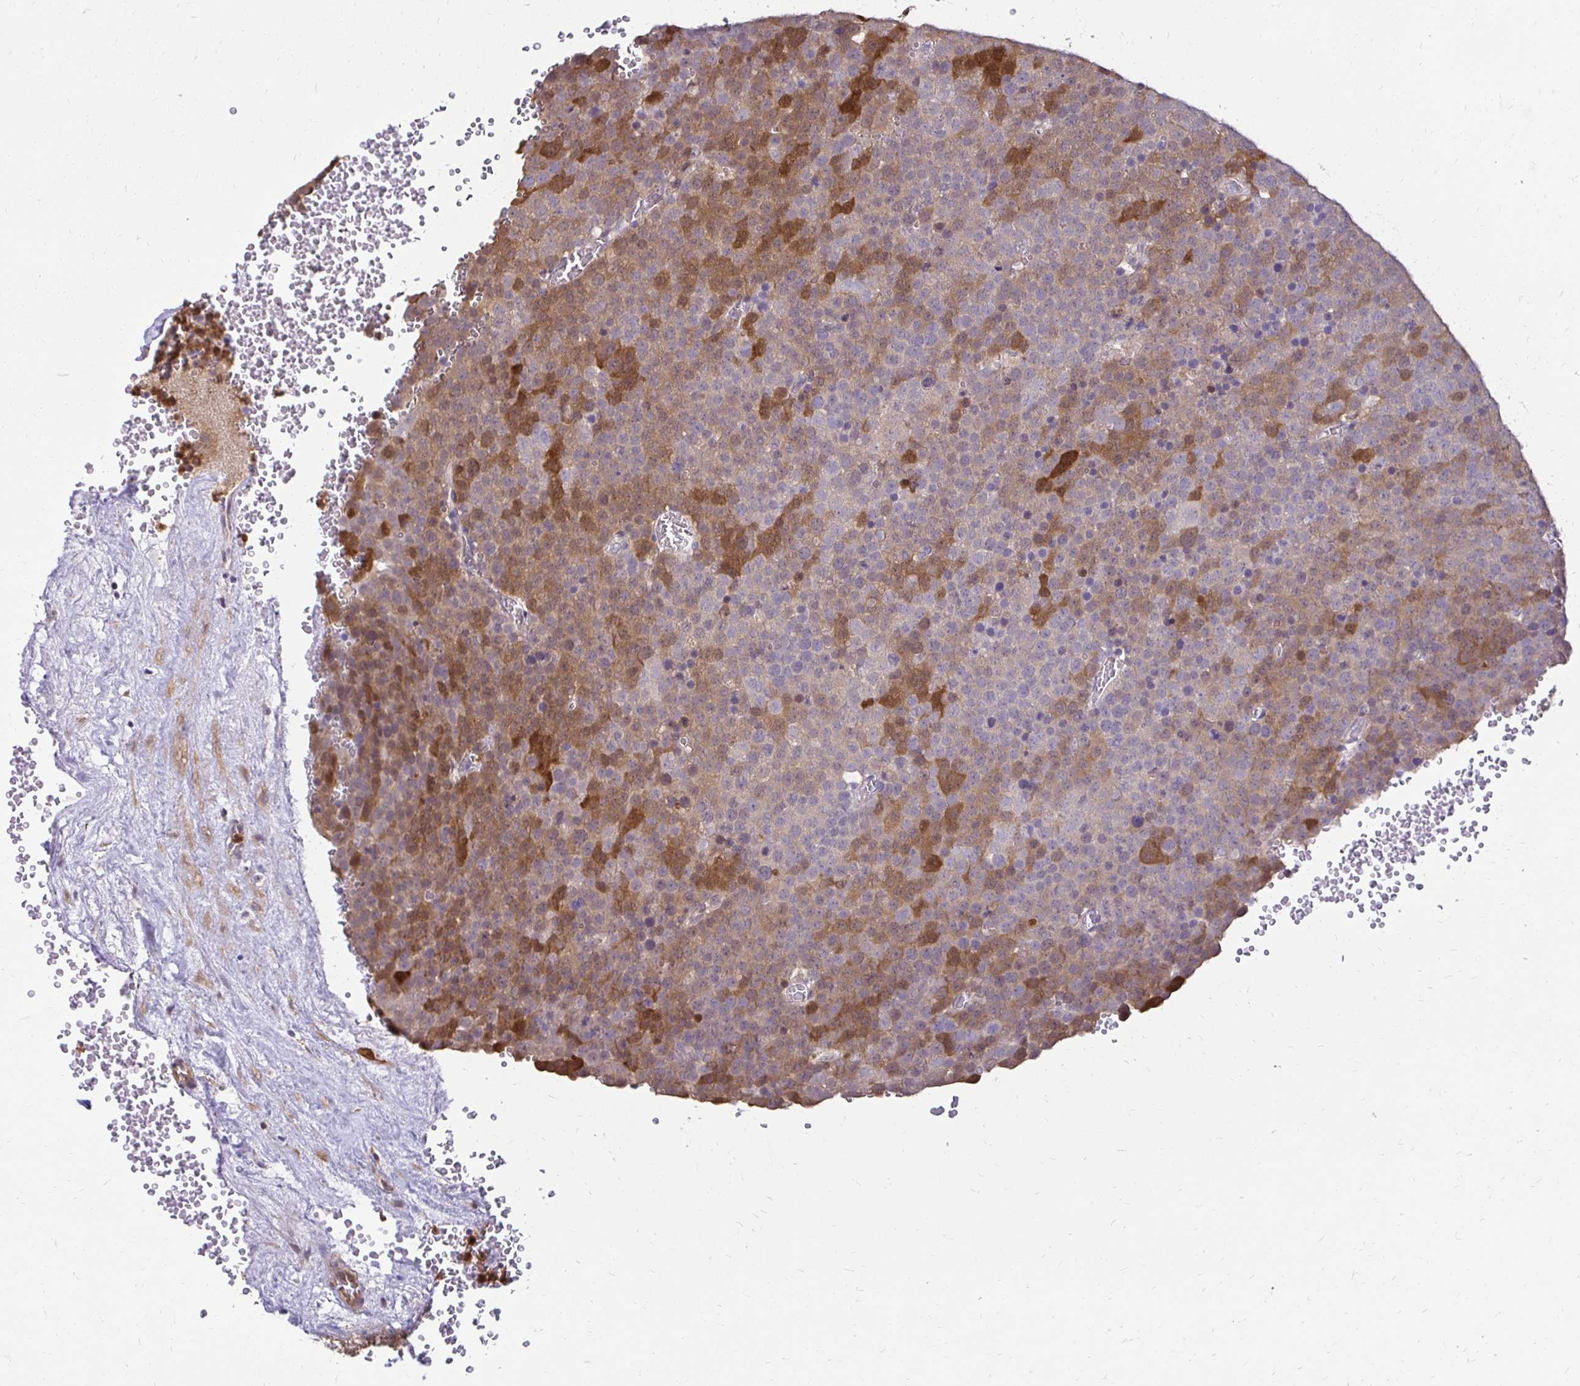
{"staining": {"intensity": "moderate", "quantity": "25%-75%", "location": "cytoplasmic/membranous"}, "tissue": "testis cancer", "cell_type": "Tumor cells", "image_type": "cancer", "snomed": [{"axis": "morphology", "description": "Seminoma, NOS"}, {"axis": "topography", "description": "Testis"}], "caption": "Seminoma (testis) stained for a protein demonstrates moderate cytoplasmic/membranous positivity in tumor cells. The staining was performed using DAB to visualize the protein expression in brown, while the nuclei were stained in blue with hematoxylin (Magnification: 20x).", "gene": "TXN", "patient": {"sex": "male", "age": 71}}